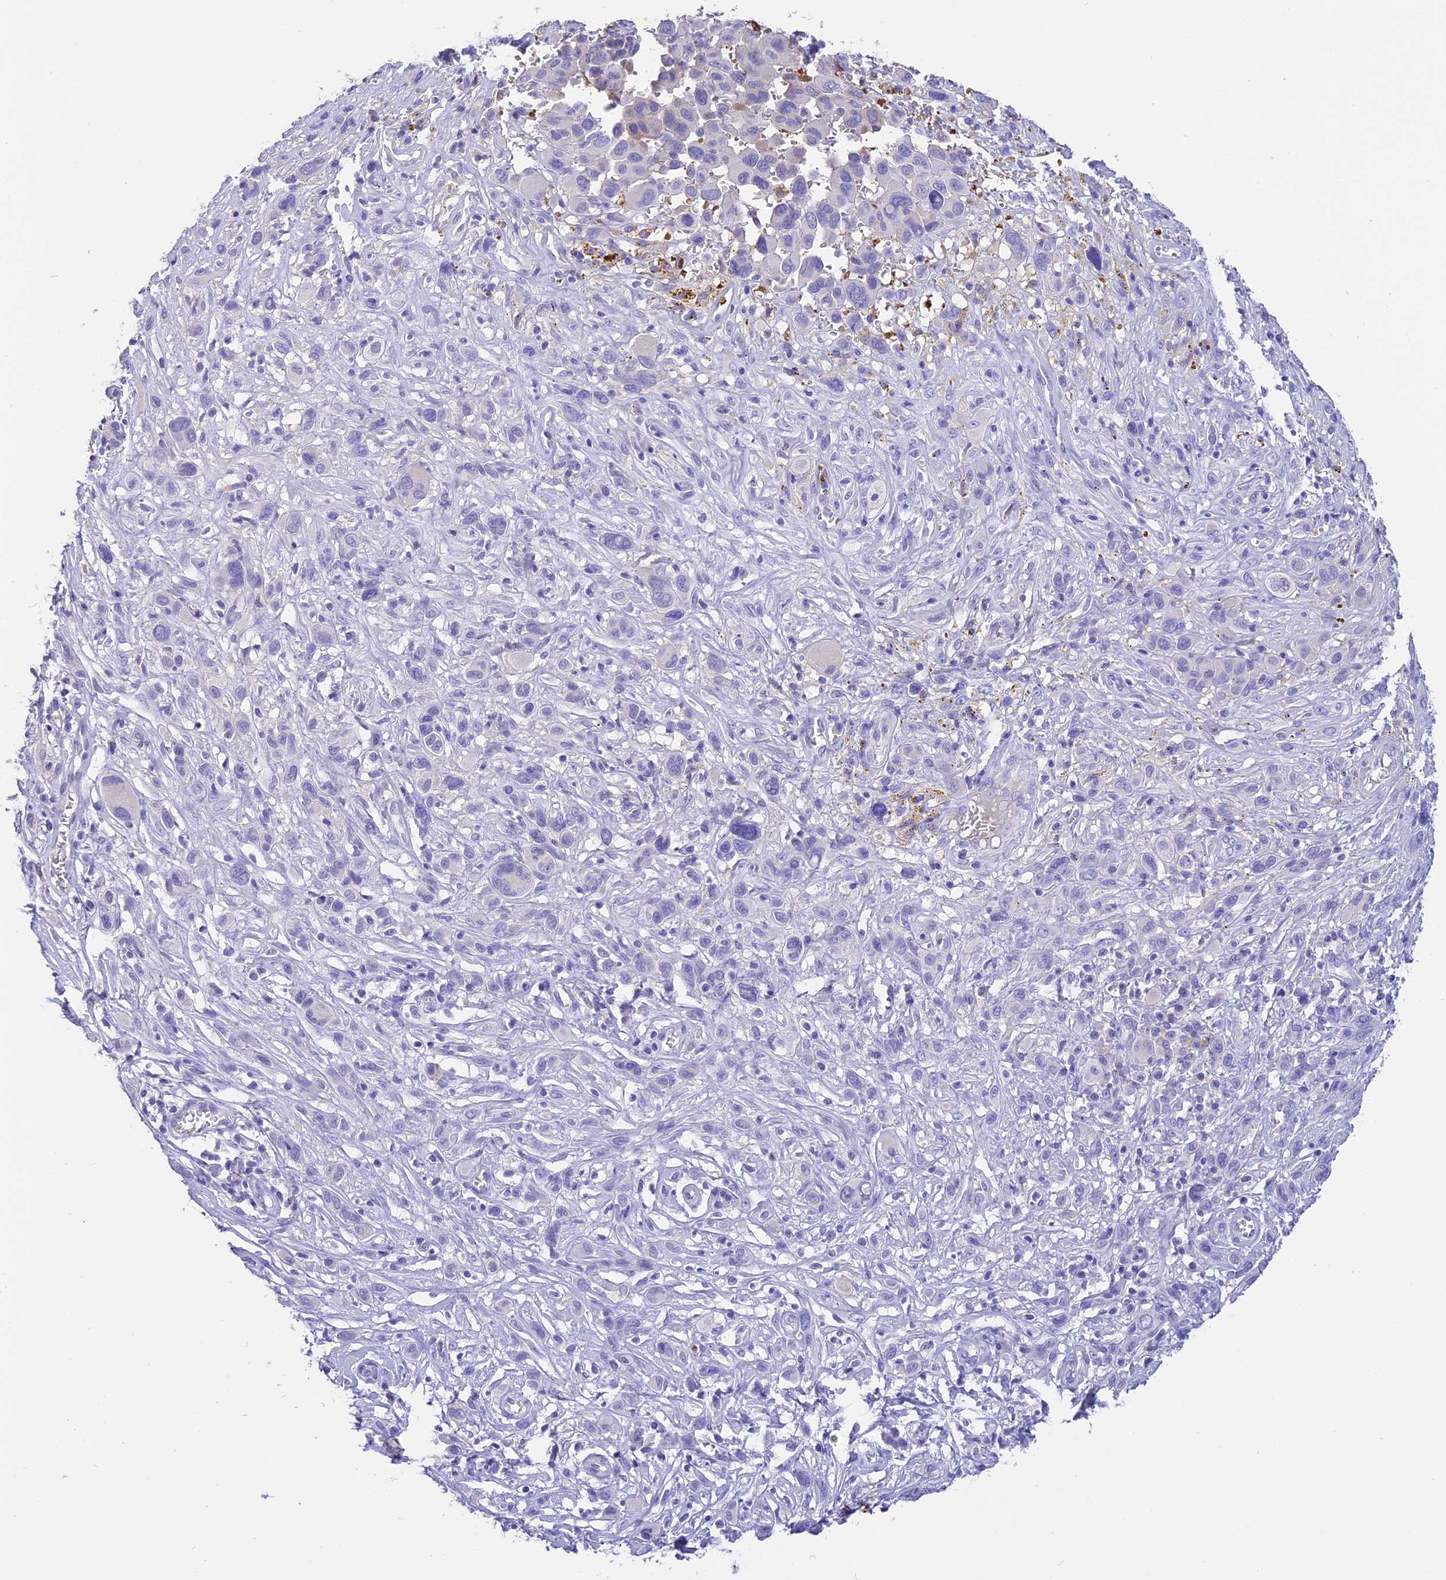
{"staining": {"intensity": "negative", "quantity": "none", "location": "none"}, "tissue": "melanoma", "cell_type": "Tumor cells", "image_type": "cancer", "snomed": [{"axis": "morphology", "description": "Malignant melanoma, NOS"}, {"axis": "topography", "description": "Skin of trunk"}], "caption": "A histopathology image of melanoma stained for a protein displays no brown staining in tumor cells.", "gene": "TNNC2", "patient": {"sex": "male", "age": 71}}